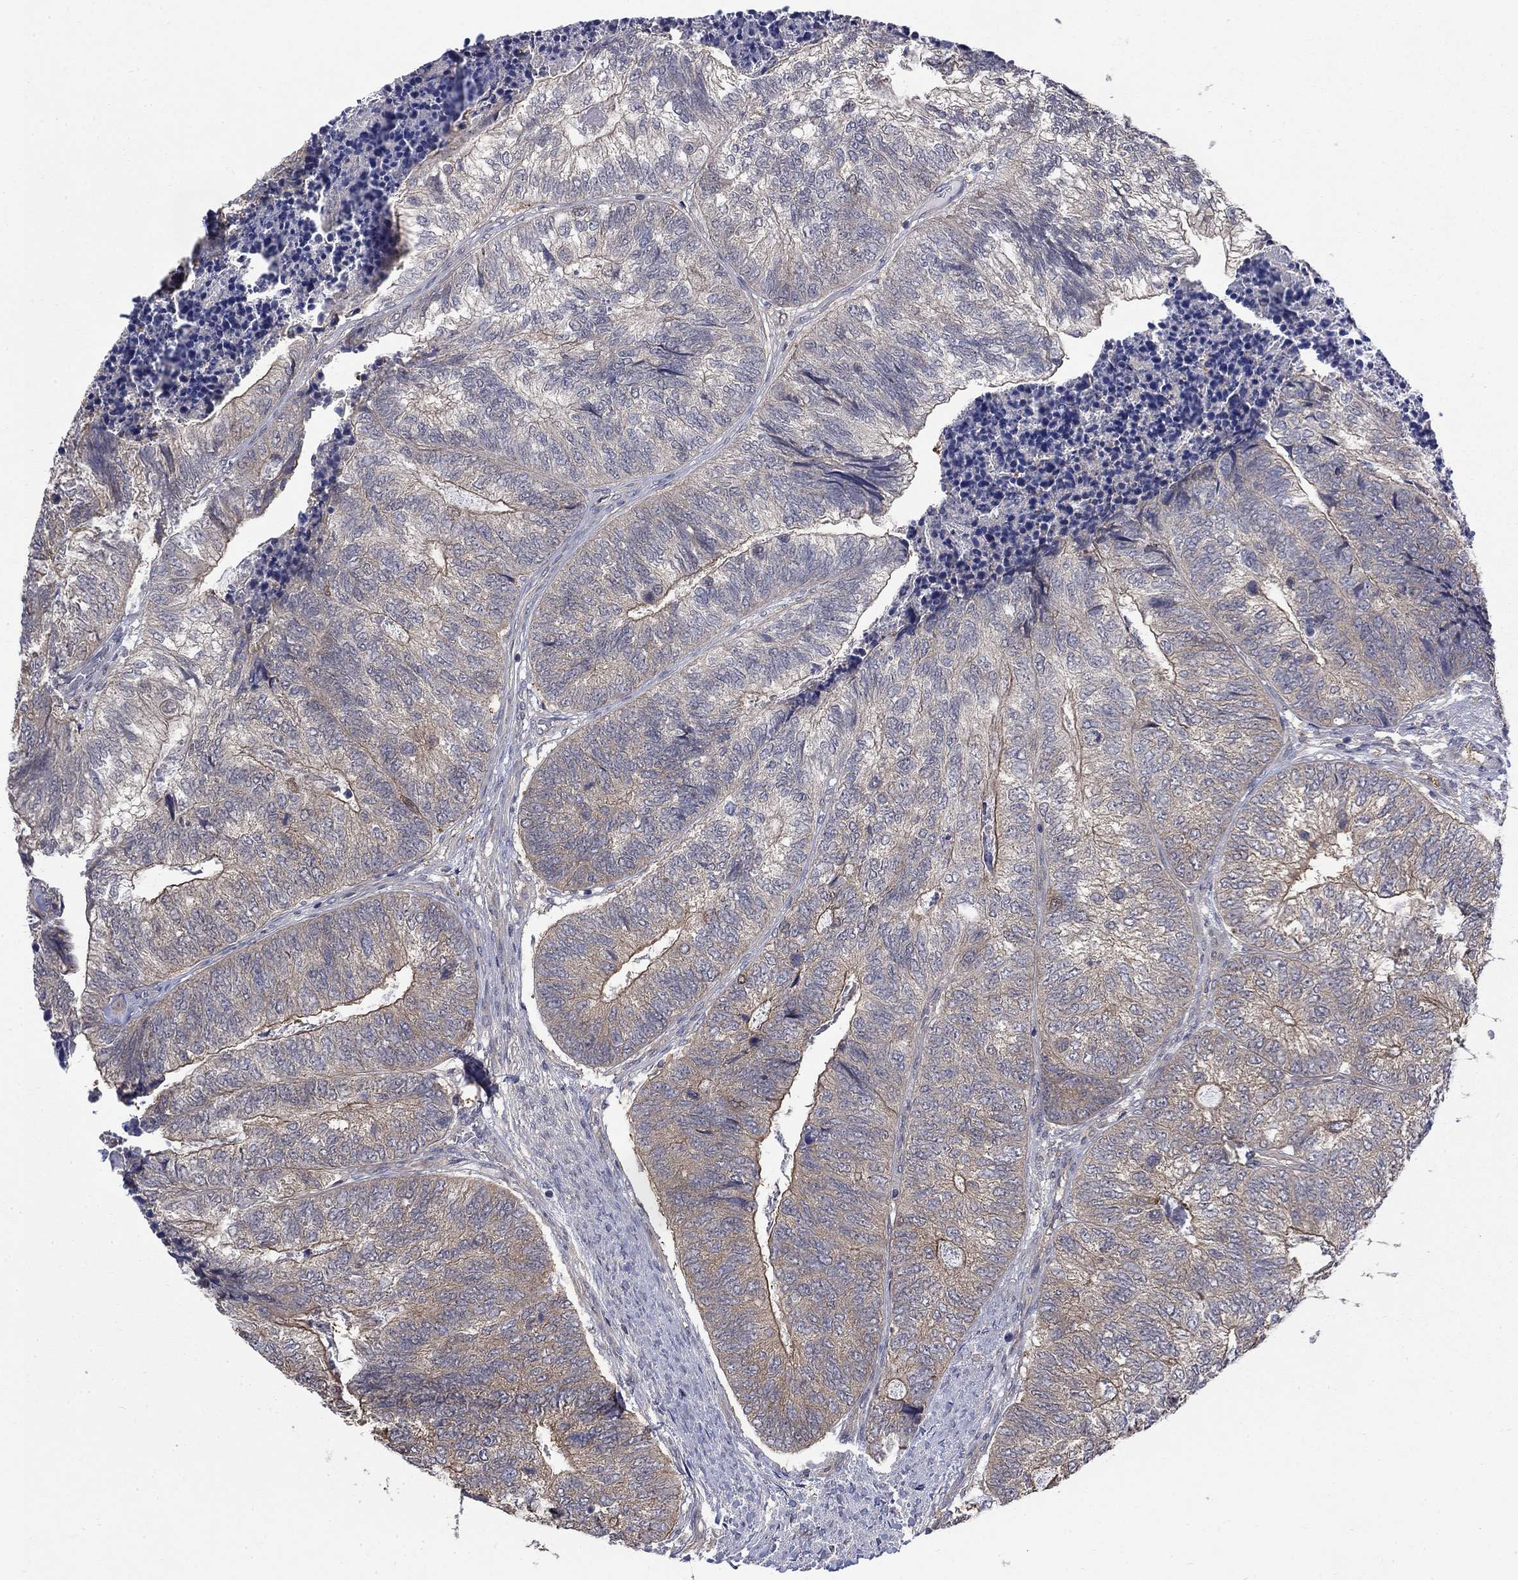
{"staining": {"intensity": "weak", "quantity": "25%-75%", "location": "cytoplasmic/membranous"}, "tissue": "colorectal cancer", "cell_type": "Tumor cells", "image_type": "cancer", "snomed": [{"axis": "morphology", "description": "Adenocarcinoma, NOS"}, {"axis": "topography", "description": "Colon"}], "caption": "Colorectal cancer stained with a brown dye shows weak cytoplasmic/membranous positive expression in approximately 25%-75% of tumor cells.", "gene": "PDZD2", "patient": {"sex": "female", "age": 67}}